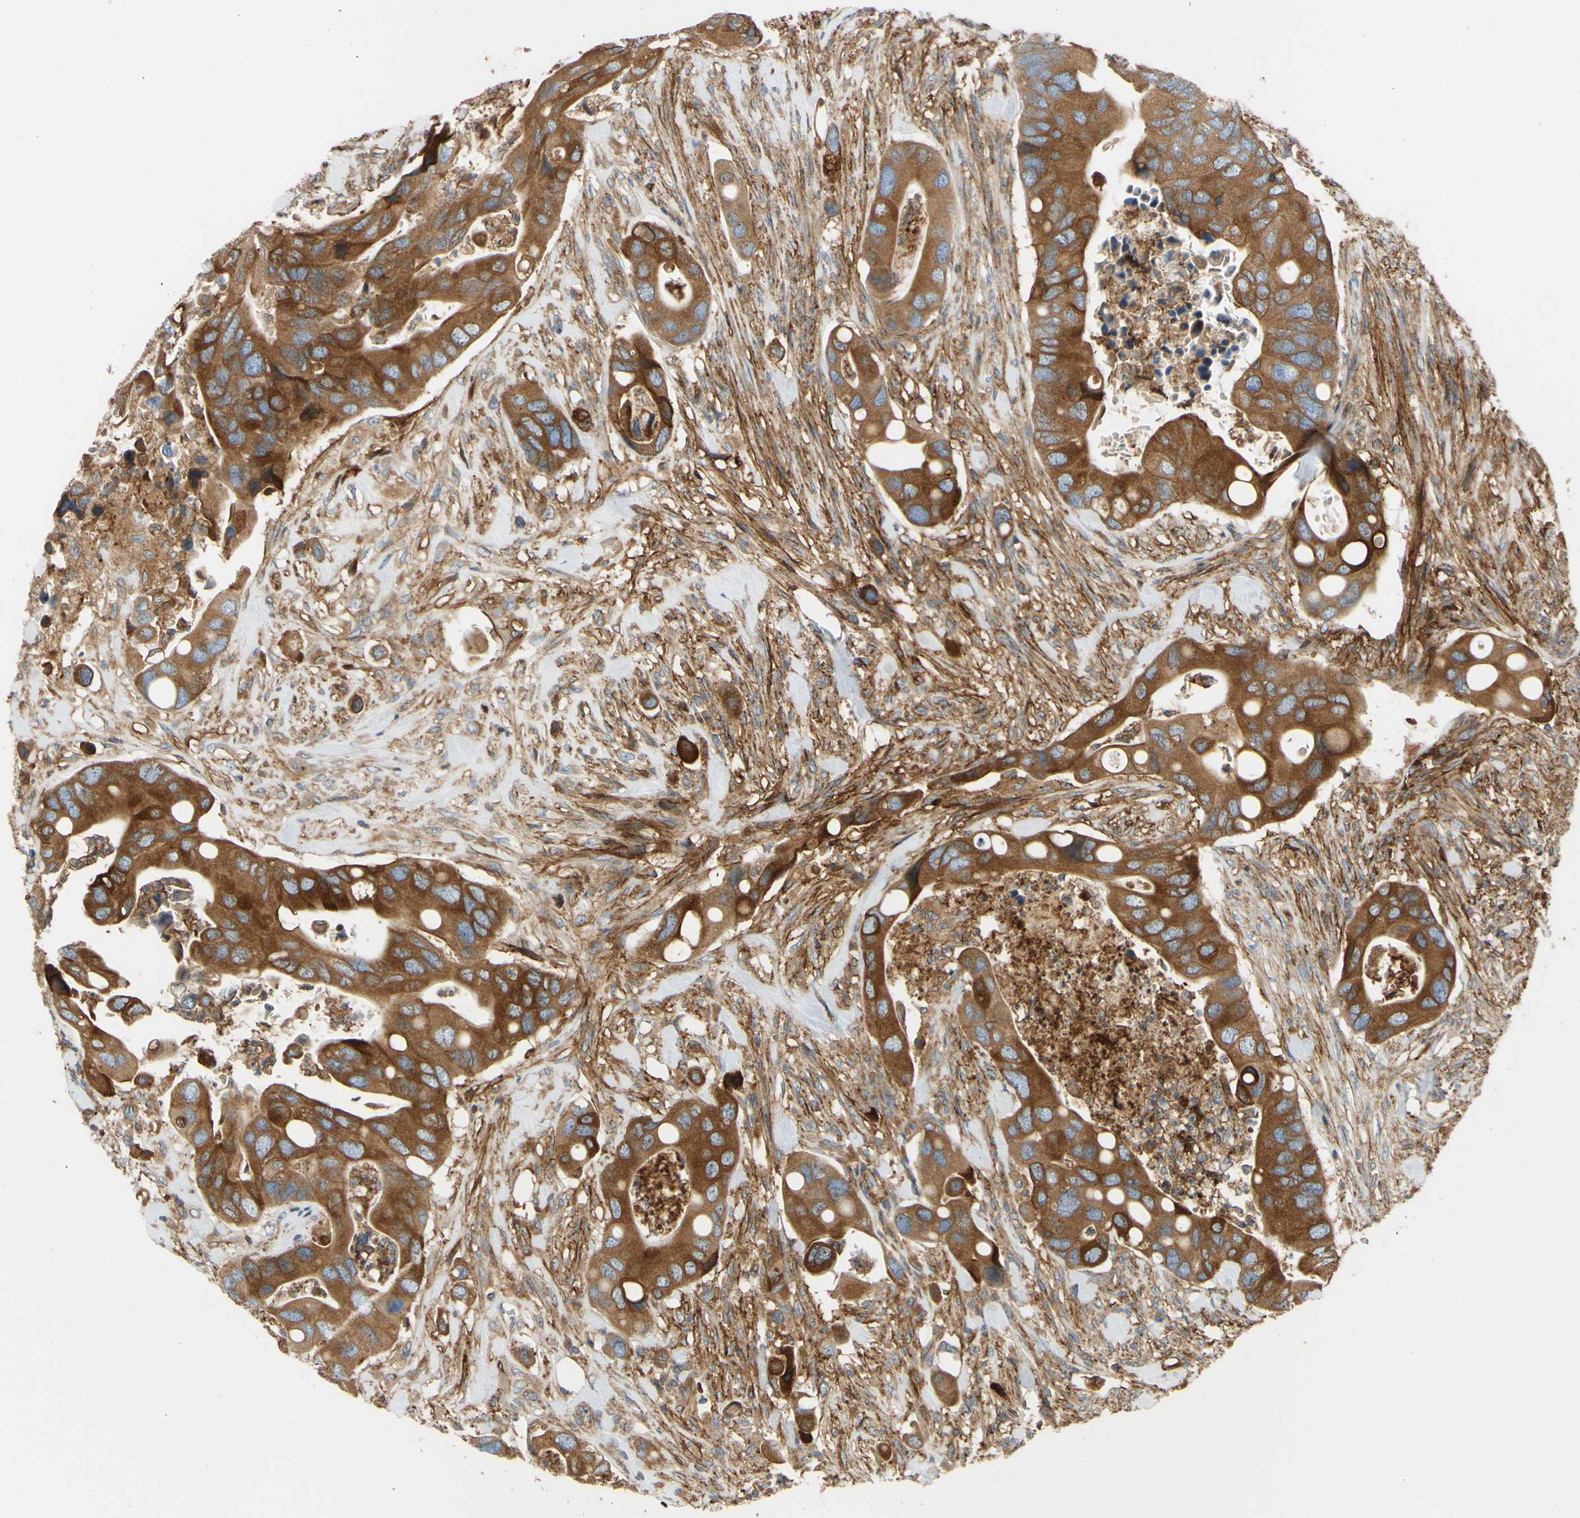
{"staining": {"intensity": "moderate", "quantity": ">75%", "location": "cytoplasmic/membranous"}, "tissue": "colorectal cancer", "cell_type": "Tumor cells", "image_type": "cancer", "snomed": [{"axis": "morphology", "description": "Adenocarcinoma, NOS"}, {"axis": "topography", "description": "Rectum"}], "caption": "Colorectal cancer was stained to show a protein in brown. There is medium levels of moderate cytoplasmic/membranous positivity in approximately >75% of tumor cells.", "gene": "POR", "patient": {"sex": "female", "age": 57}}